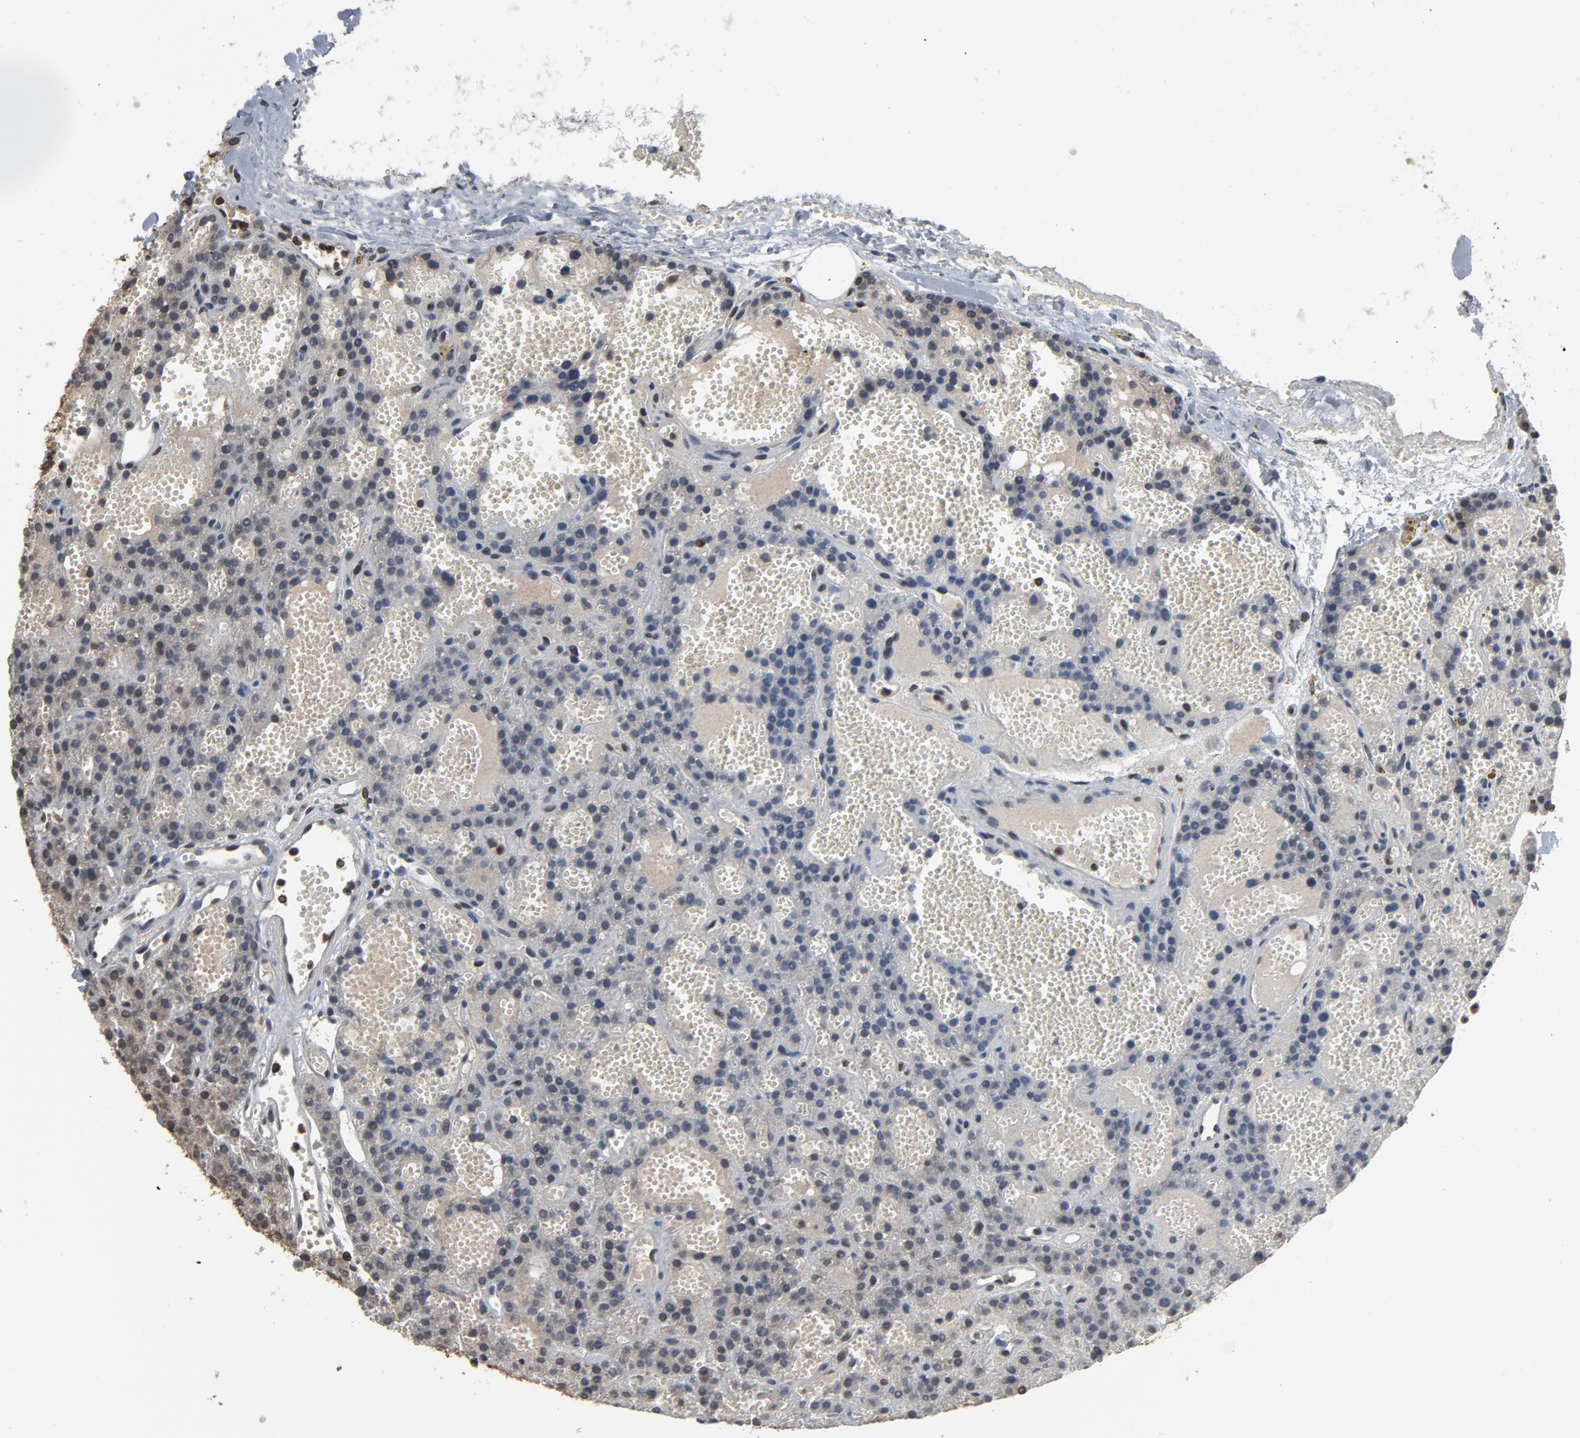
{"staining": {"intensity": "weak", "quantity": ">75%", "location": "cytoplasmic/membranous,nuclear"}, "tissue": "parathyroid gland", "cell_type": "Glandular cells", "image_type": "normal", "snomed": [{"axis": "morphology", "description": "Normal tissue, NOS"}, {"axis": "topography", "description": "Parathyroid gland"}], "caption": "Immunohistochemical staining of benign parathyroid gland exhibits weak cytoplasmic/membranous,nuclear protein positivity in about >75% of glandular cells.", "gene": "UBE2D1", "patient": {"sex": "male", "age": 25}}